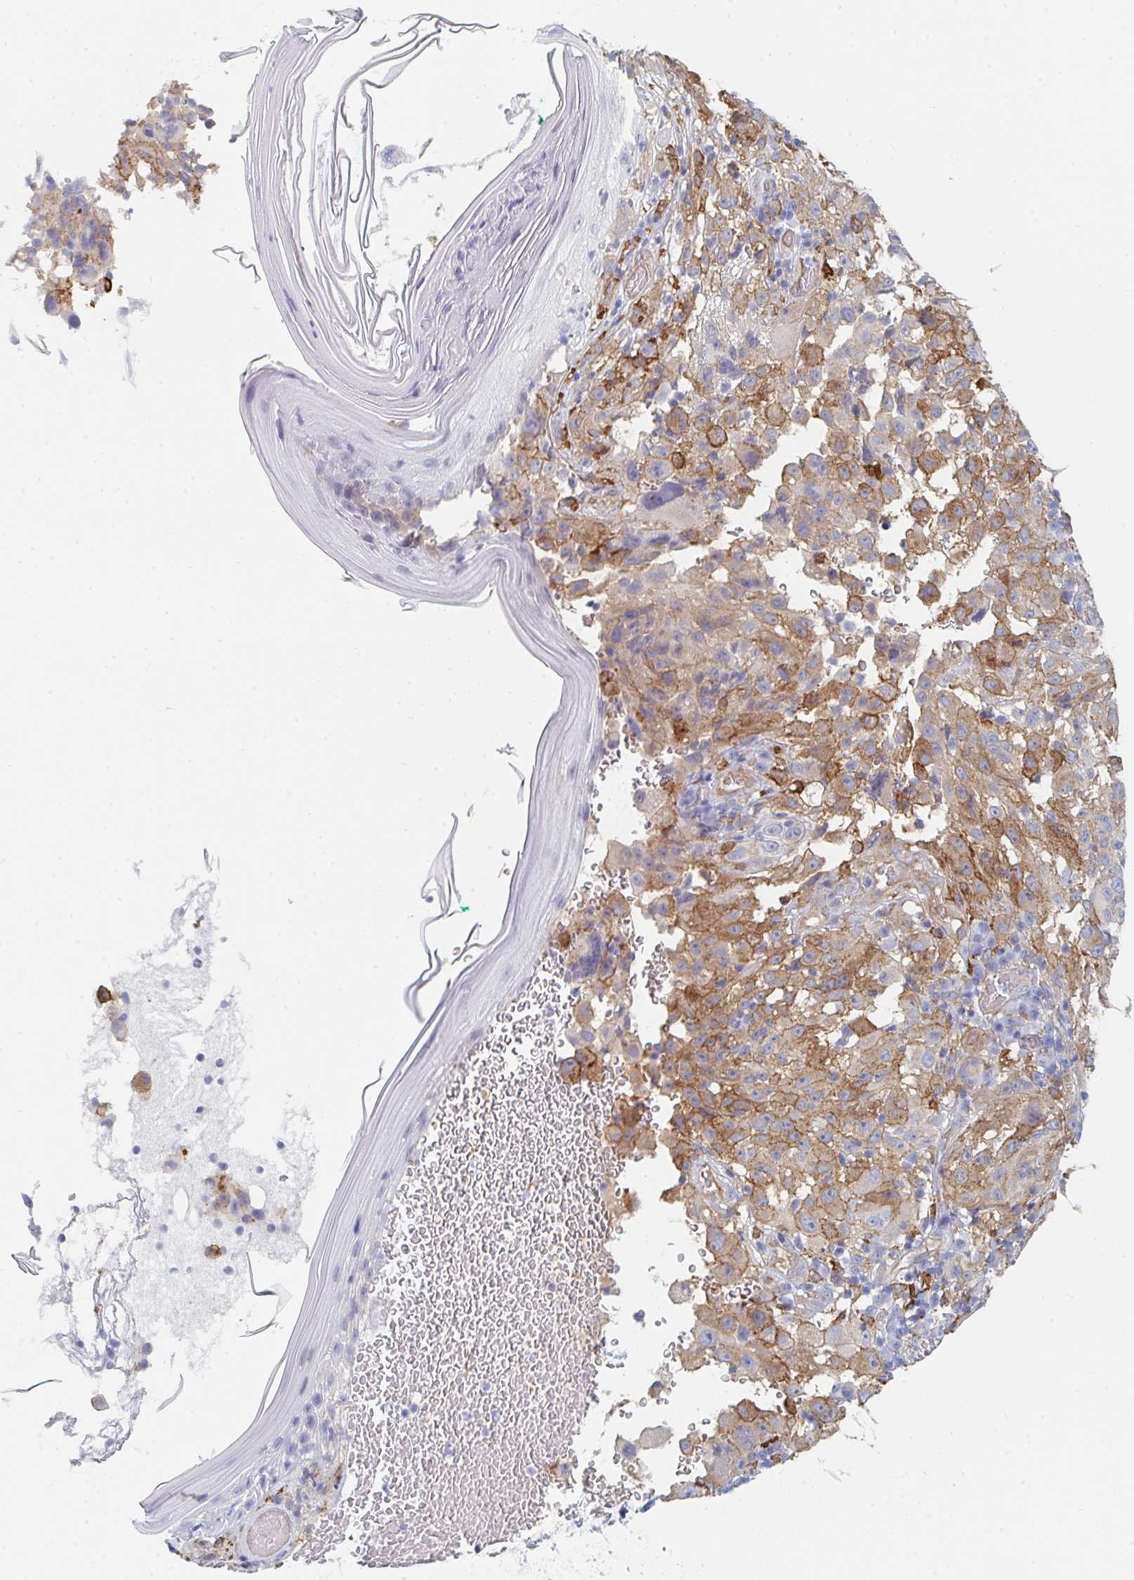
{"staining": {"intensity": "moderate", "quantity": ">75%", "location": "cytoplasmic/membranous"}, "tissue": "melanoma", "cell_type": "Tumor cells", "image_type": "cancer", "snomed": [{"axis": "morphology", "description": "Malignant melanoma, NOS"}, {"axis": "topography", "description": "Skin"}], "caption": "This histopathology image exhibits immunohistochemistry staining of human malignant melanoma, with medium moderate cytoplasmic/membranous staining in approximately >75% of tumor cells.", "gene": "DAB2", "patient": {"sex": "female", "age": 71}}